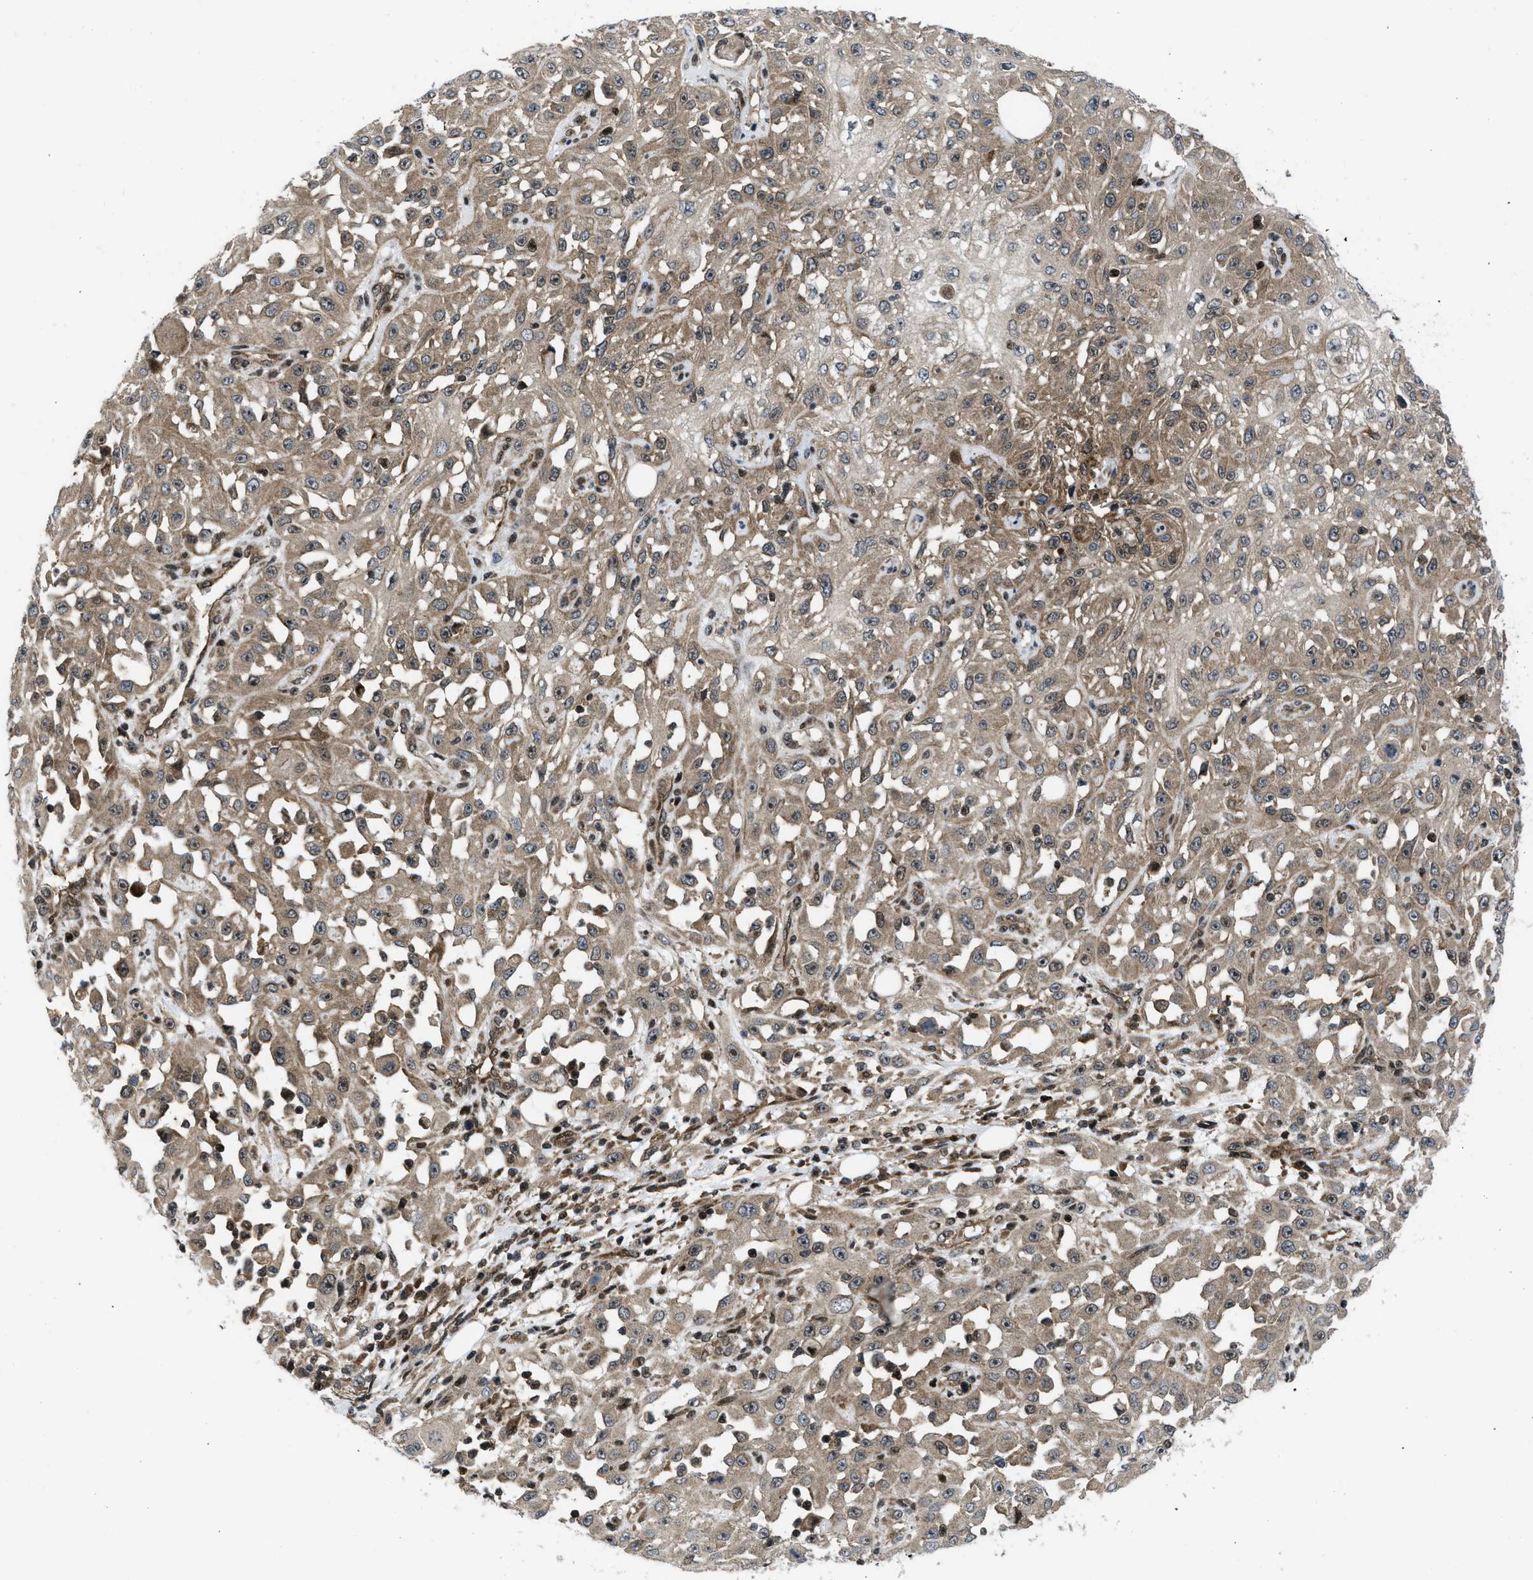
{"staining": {"intensity": "moderate", "quantity": ">75%", "location": "cytoplasmic/membranous,nuclear"}, "tissue": "skin cancer", "cell_type": "Tumor cells", "image_type": "cancer", "snomed": [{"axis": "morphology", "description": "Squamous cell carcinoma, NOS"}, {"axis": "morphology", "description": "Squamous cell carcinoma, metastatic, NOS"}, {"axis": "topography", "description": "Skin"}, {"axis": "topography", "description": "Lymph node"}], "caption": "Immunohistochemical staining of squamous cell carcinoma (skin) exhibits moderate cytoplasmic/membranous and nuclear protein positivity in approximately >75% of tumor cells.", "gene": "PPP2CB", "patient": {"sex": "male", "age": 75}}